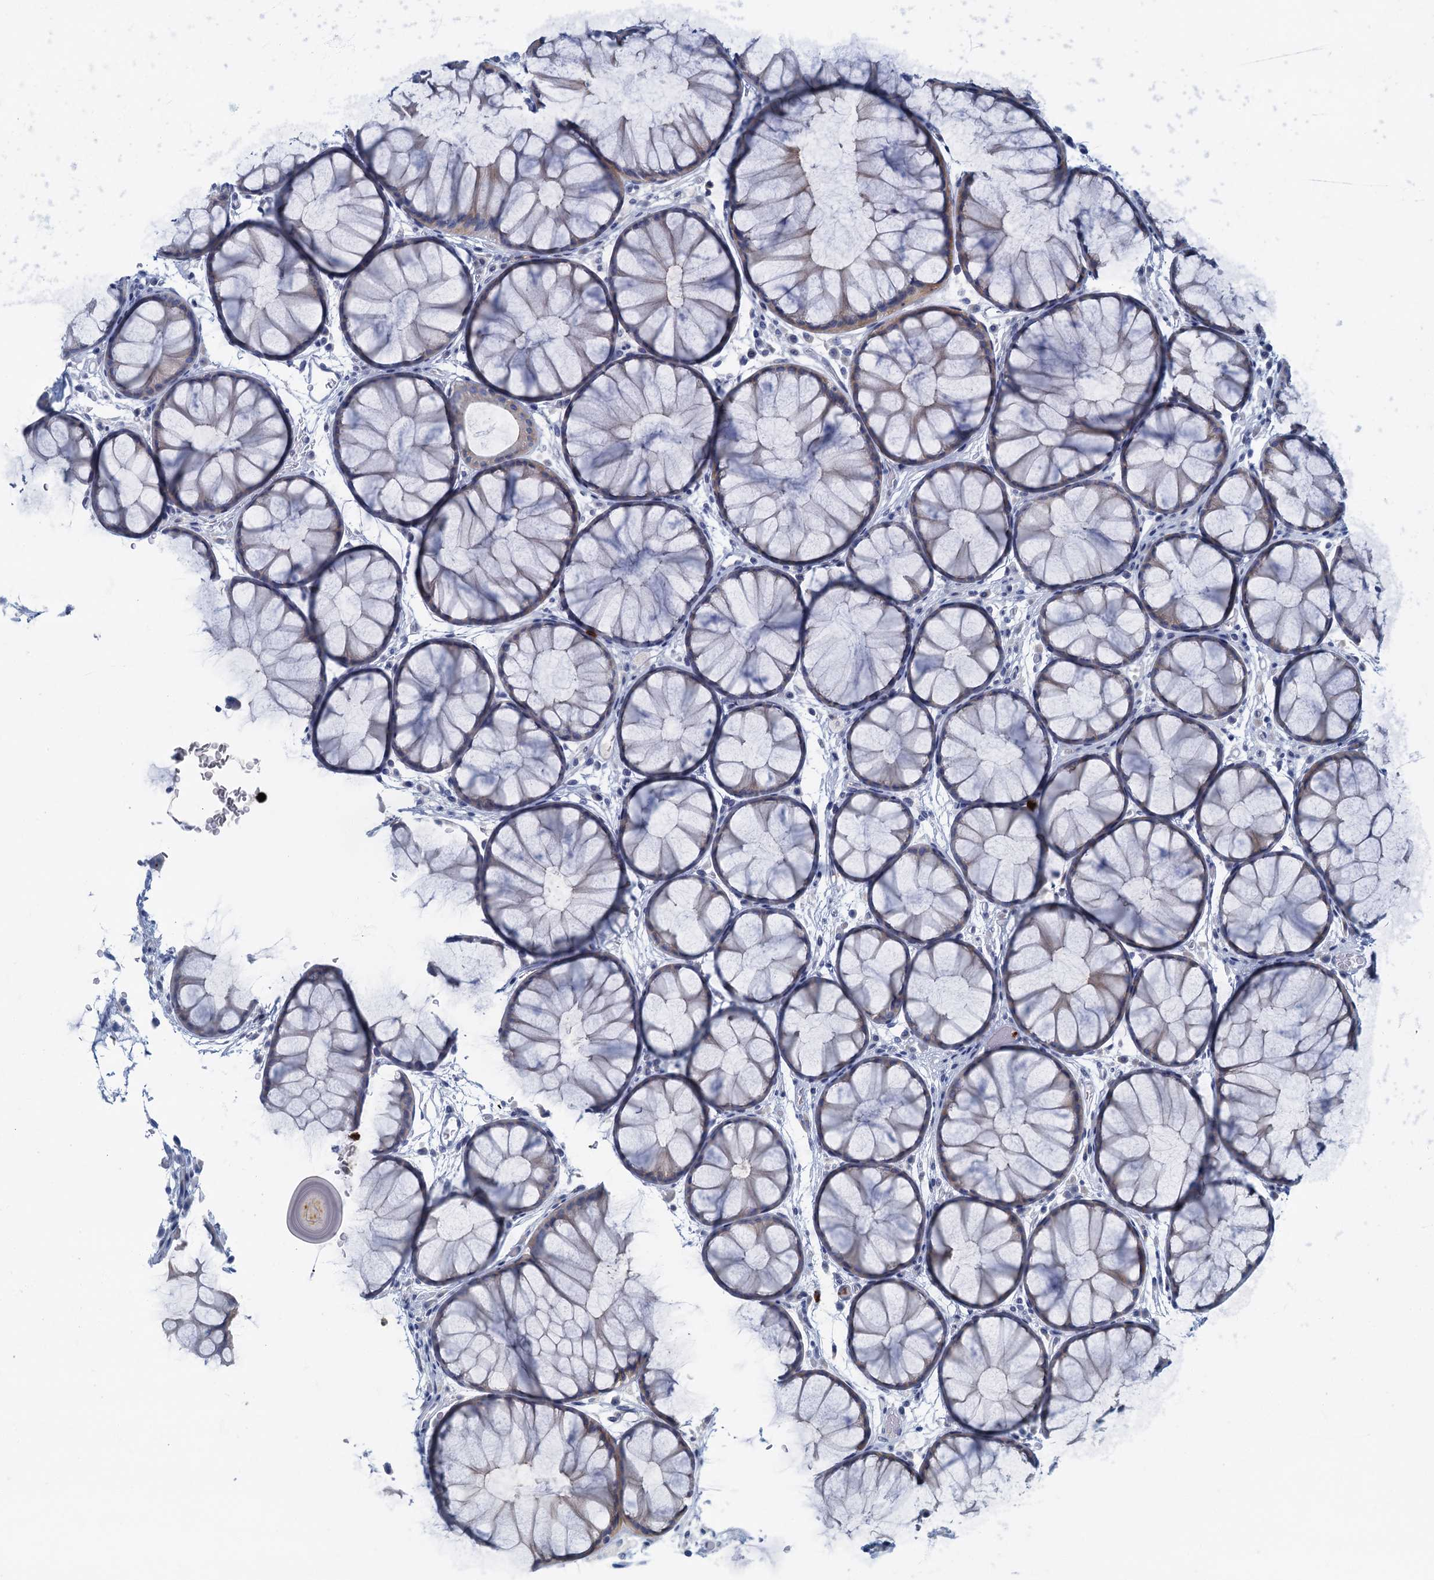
{"staining": {"intensity": "negative", "quantity": "none", "location": "none"}, "tissue": "colon", "cell_type": "Endothelial cells", "image_type": "normal", "snomed": [{"axis": "morphology", "description": "Normal tissue, NOS"}, {"axis": "topography", "description": "Colon"}], "caption": "Immunohistochemistry image of unremarkable colon: colon stained with DAB reveals no significant protein expression in endothelial cells. The staining was performed using DAB to visualize the protein expression in brown, while the nuclei were stained in blue with hematoxylin (Magnification: 20x).", "gene": "ANKDD1A", "patient": {"sex": "female", "age": 82}}